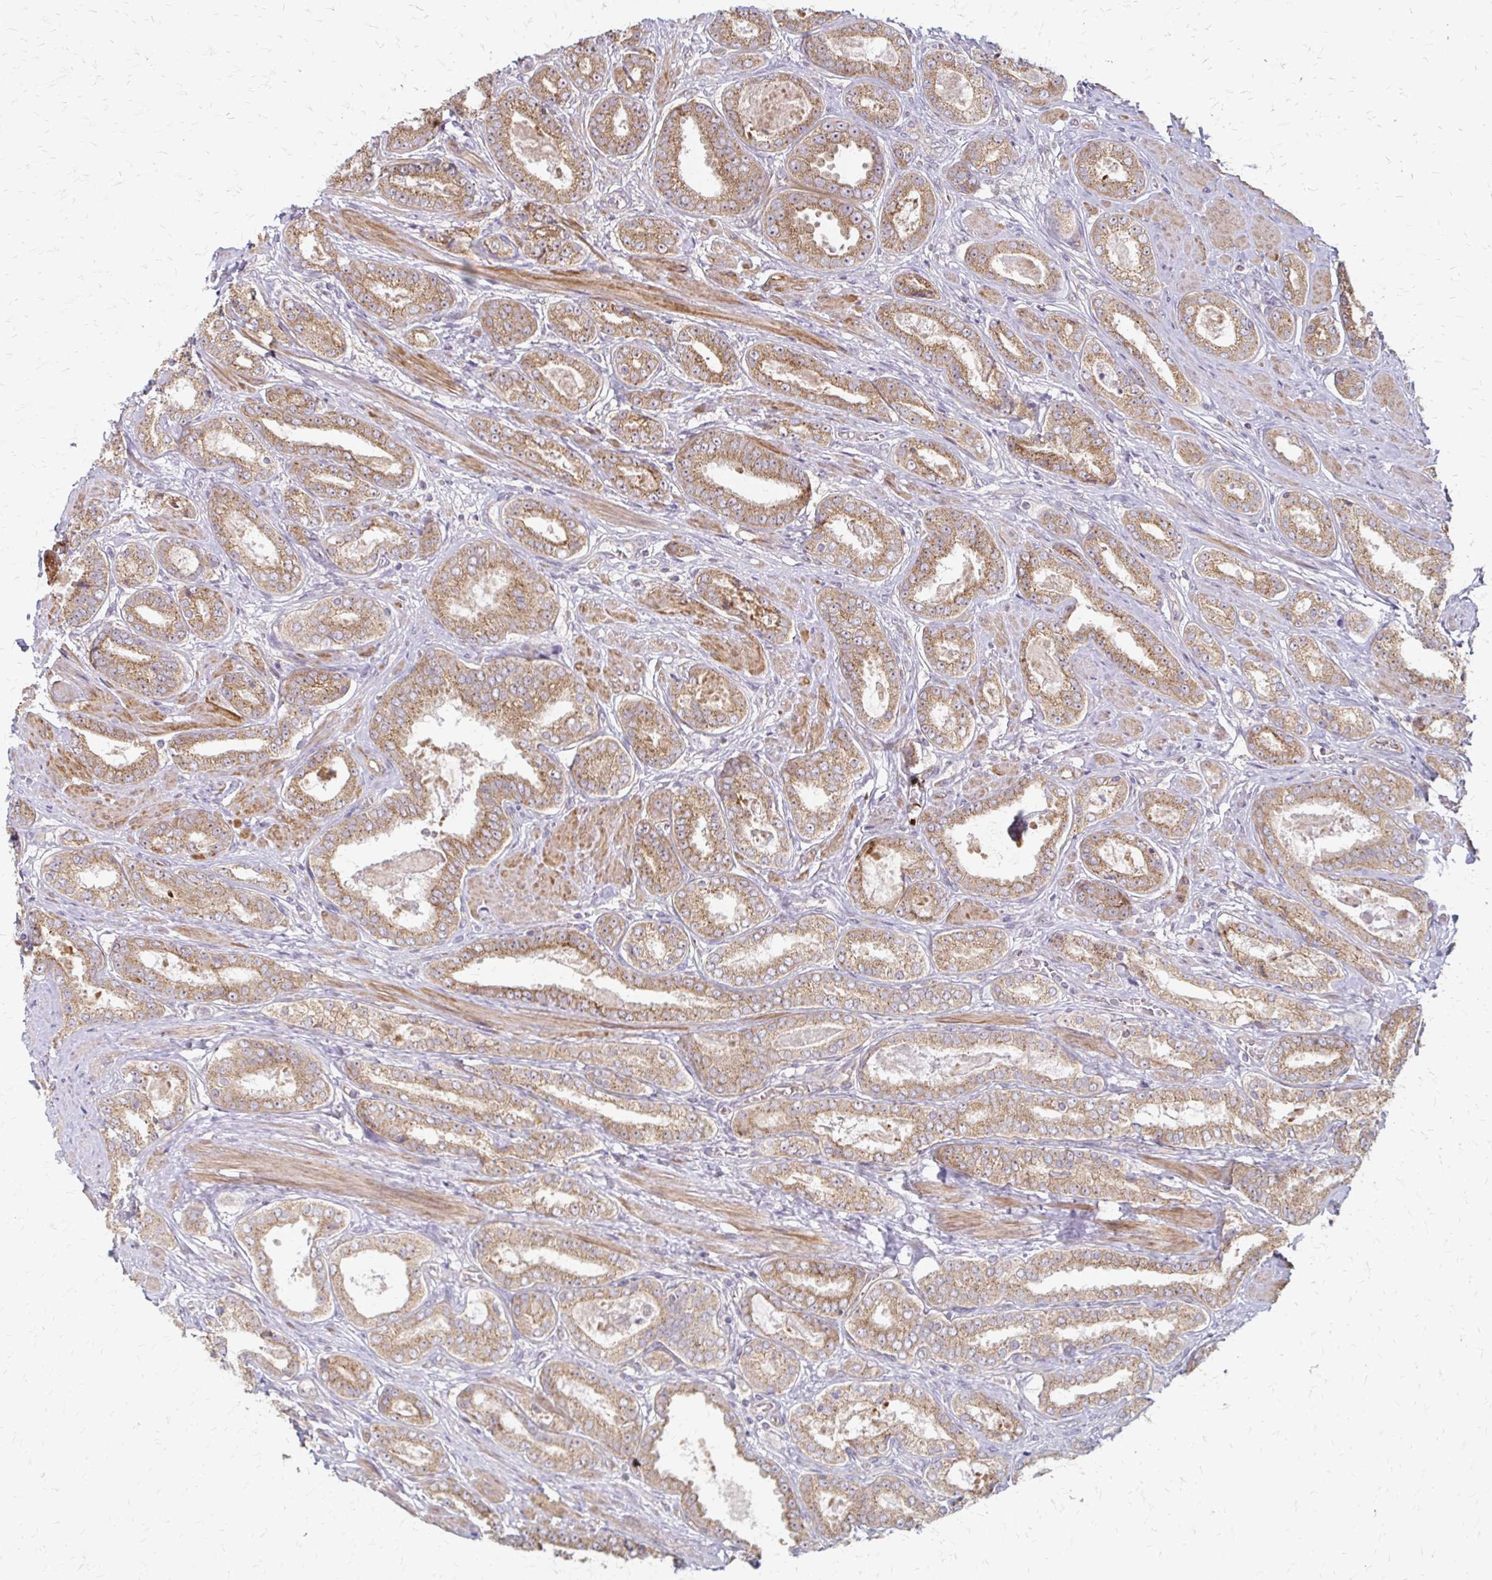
{"staining": {"intensity": "moderate", "quantity": ">75%", "location": "cytoplasmic/membranous"}, "tissue": "prostate cancer", "cell_type": "Tumor cells", "image_type": "cancer", "snomed": [{"axis": "morphology", "description": "Adenocarcinoma, High grade"}, {"axis": "topography", "description": "Prostate"}], "caption": "Immunohistochemistry (IHC) histopathology image of prostate cancer stained for a protein (brown), which shows medium levels of moderate cytoplasmic/membranous staining in approximately >75% of tumor cells.", "gene": "ZNF383", "patient": {"sex": "male", "age": 63}}